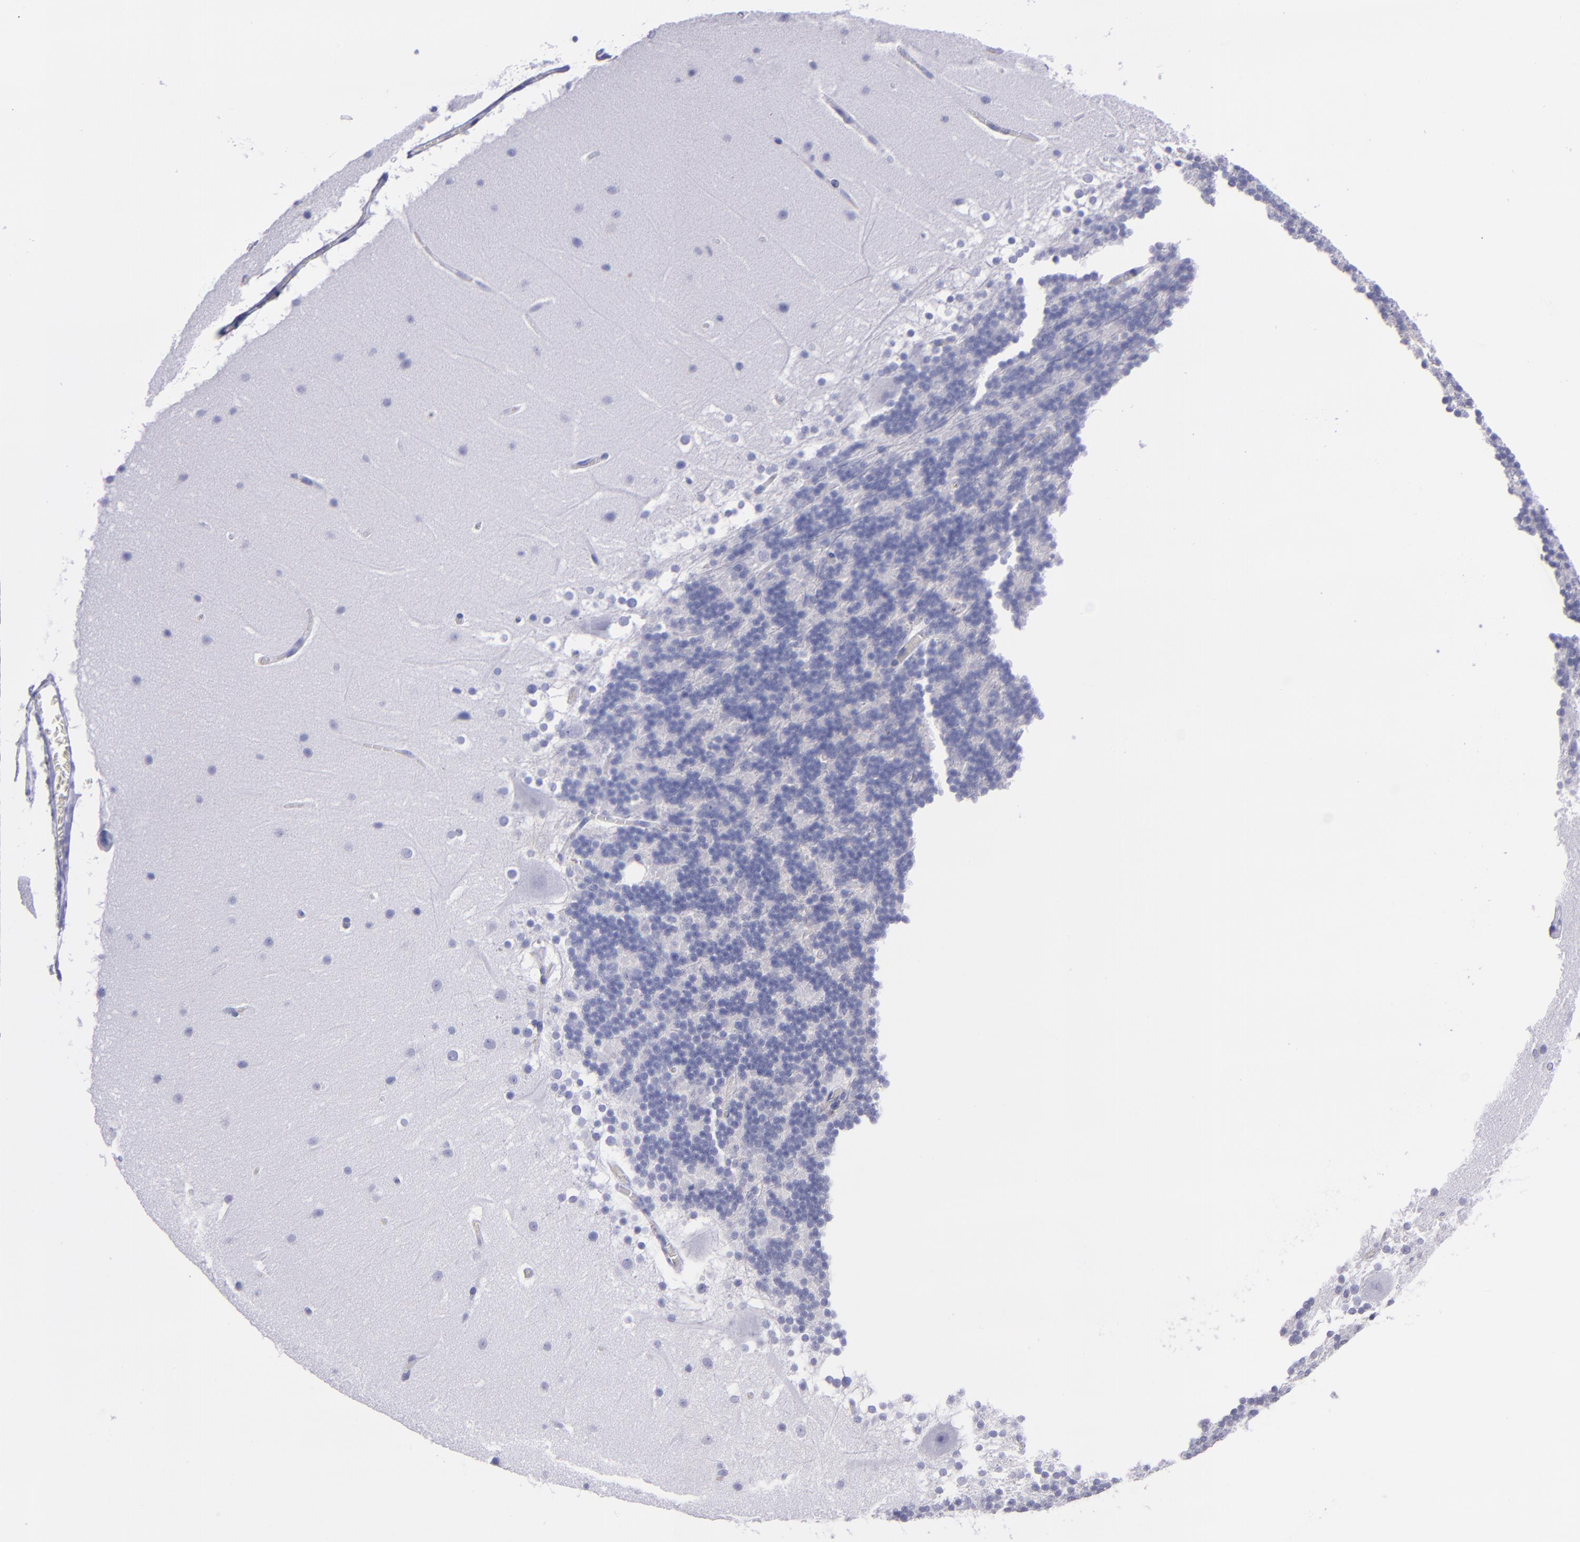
{"staining": {"intensity": "negative", "quantity": "none", "location": "none"}, "tissue": "cerebellum", "cell_type": "Cells in granular layer", "image_type": "normal", "snomed": [{"axis": "morphology", "description": "Normal tissue, NOS"}, {"axis": "topography", "description": "Cerebellum"}], "caption": "An immunohistochemistry photomicrograph of unremarkable cerebellum is shown. There is no staining in cells in granular layer of cerebellum.", "gene": "CD38", "patient": {"sex": "female", "age": 19}}